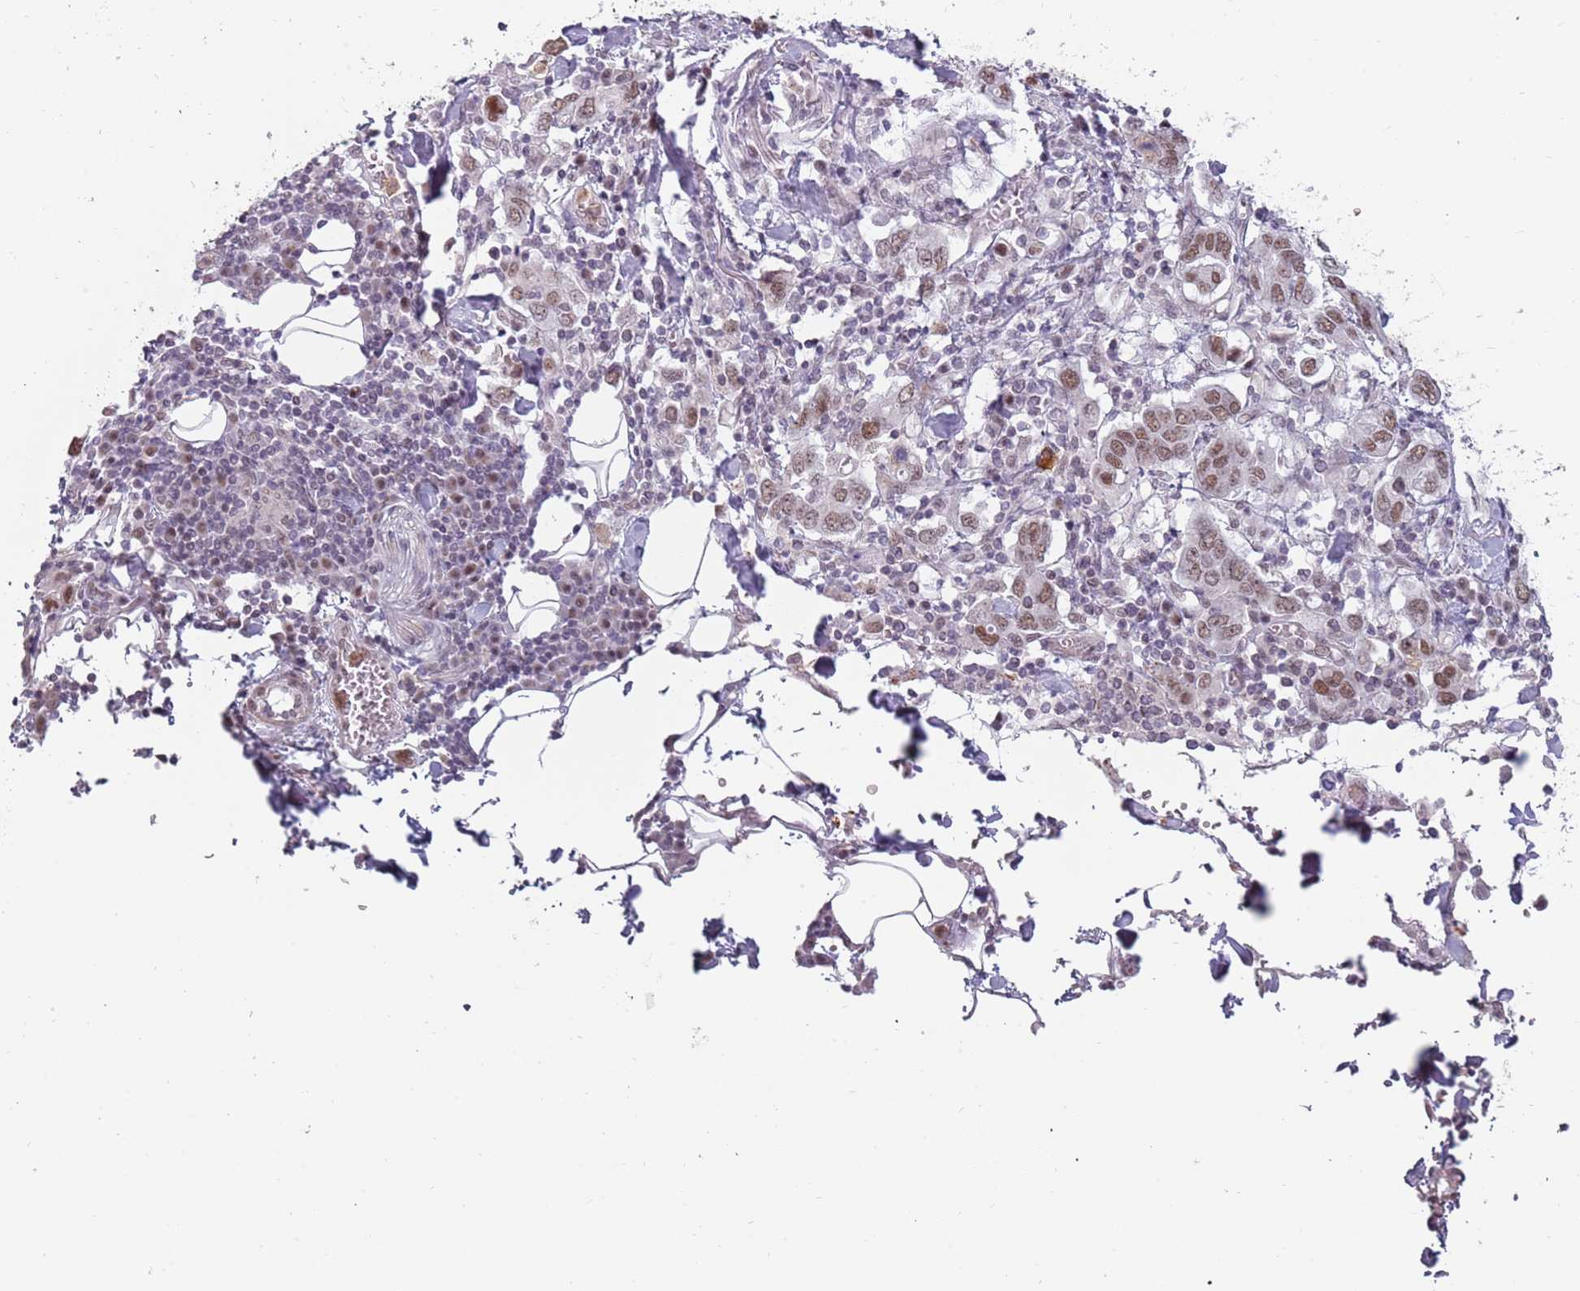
{"staining": {"intensity": "moderate", "quantity": ">75%", "location": "nuclear"}, "tissue": "stomach cancer", "cell_type": "Tumor cells", "image_type": "cancer", "snomed": [{"axis": "morphology", "description": "Adenocarcinoma, NOS"}, {"axis": "topography", "description": "Stomach, upper"}, {"axis": "topography", "description": "Stomach"}], "caption": "A brown stain shows moderate nuclear staining of a protein in adenocarcinoma (stomach) tumor cells.", "gene": "REXO4", "patient": {"sex": "male", "age": 62}}